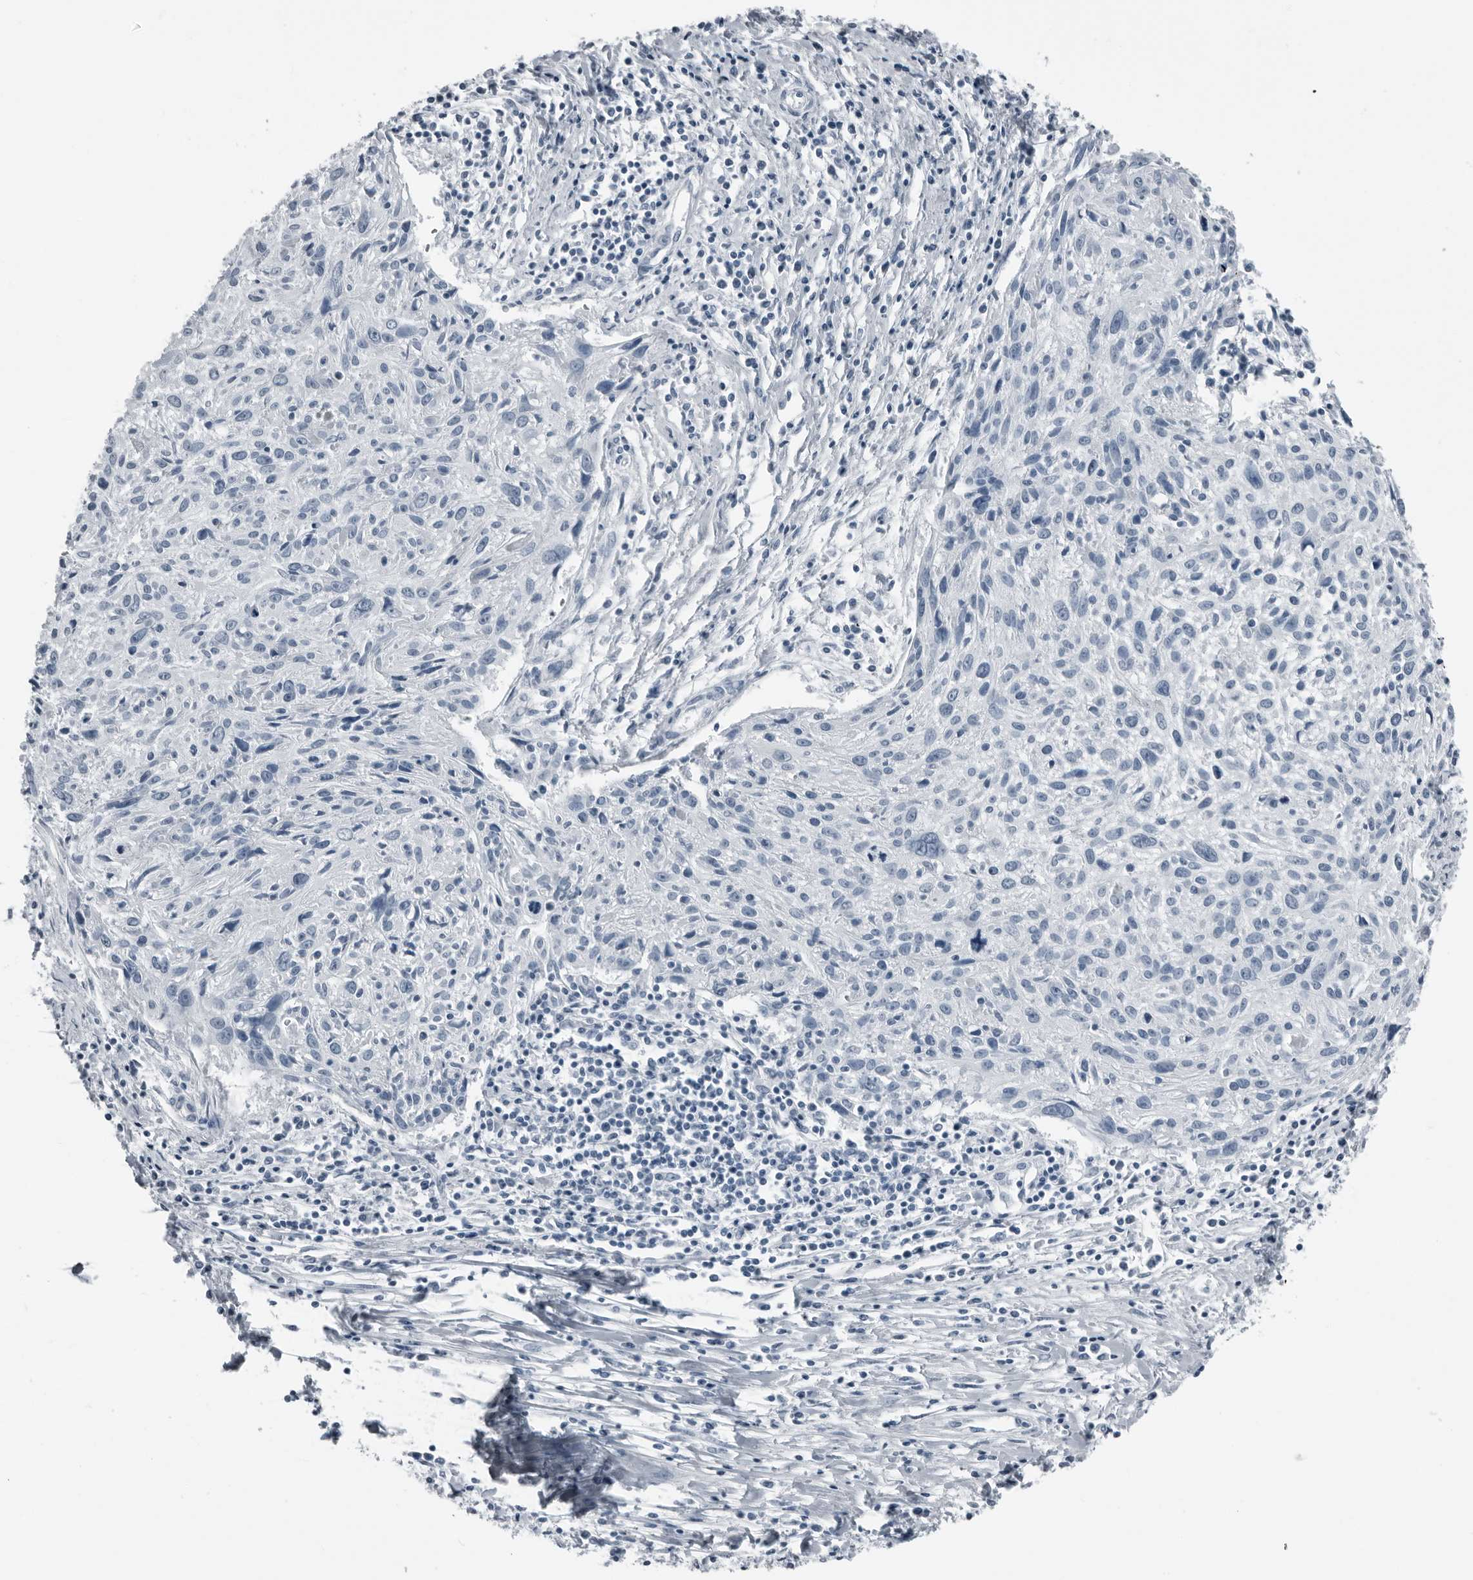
{"staining": {"intensity": "negative", "quantity": "none", "location": "none"}, "tissue": "cervical cancer", "cell_type": "Tumor cells", "image_type": "cancer", "snomed": [{"axis": "morphology", "description": "Squamous cell carcinoma, NOS"}, {"axis": "topography", "description": "Cervix"}], "caption": "A histopathology image of cervical squamous cell carcinoma stained for a protein shows no brown staining in tumor cells. (DAB (3,3'-diaminobenzidine) immunohistochemistry with hematoxylin counter stain).", "gene": "PRSS1", "patient": {"sex": "female", "age": 51}}